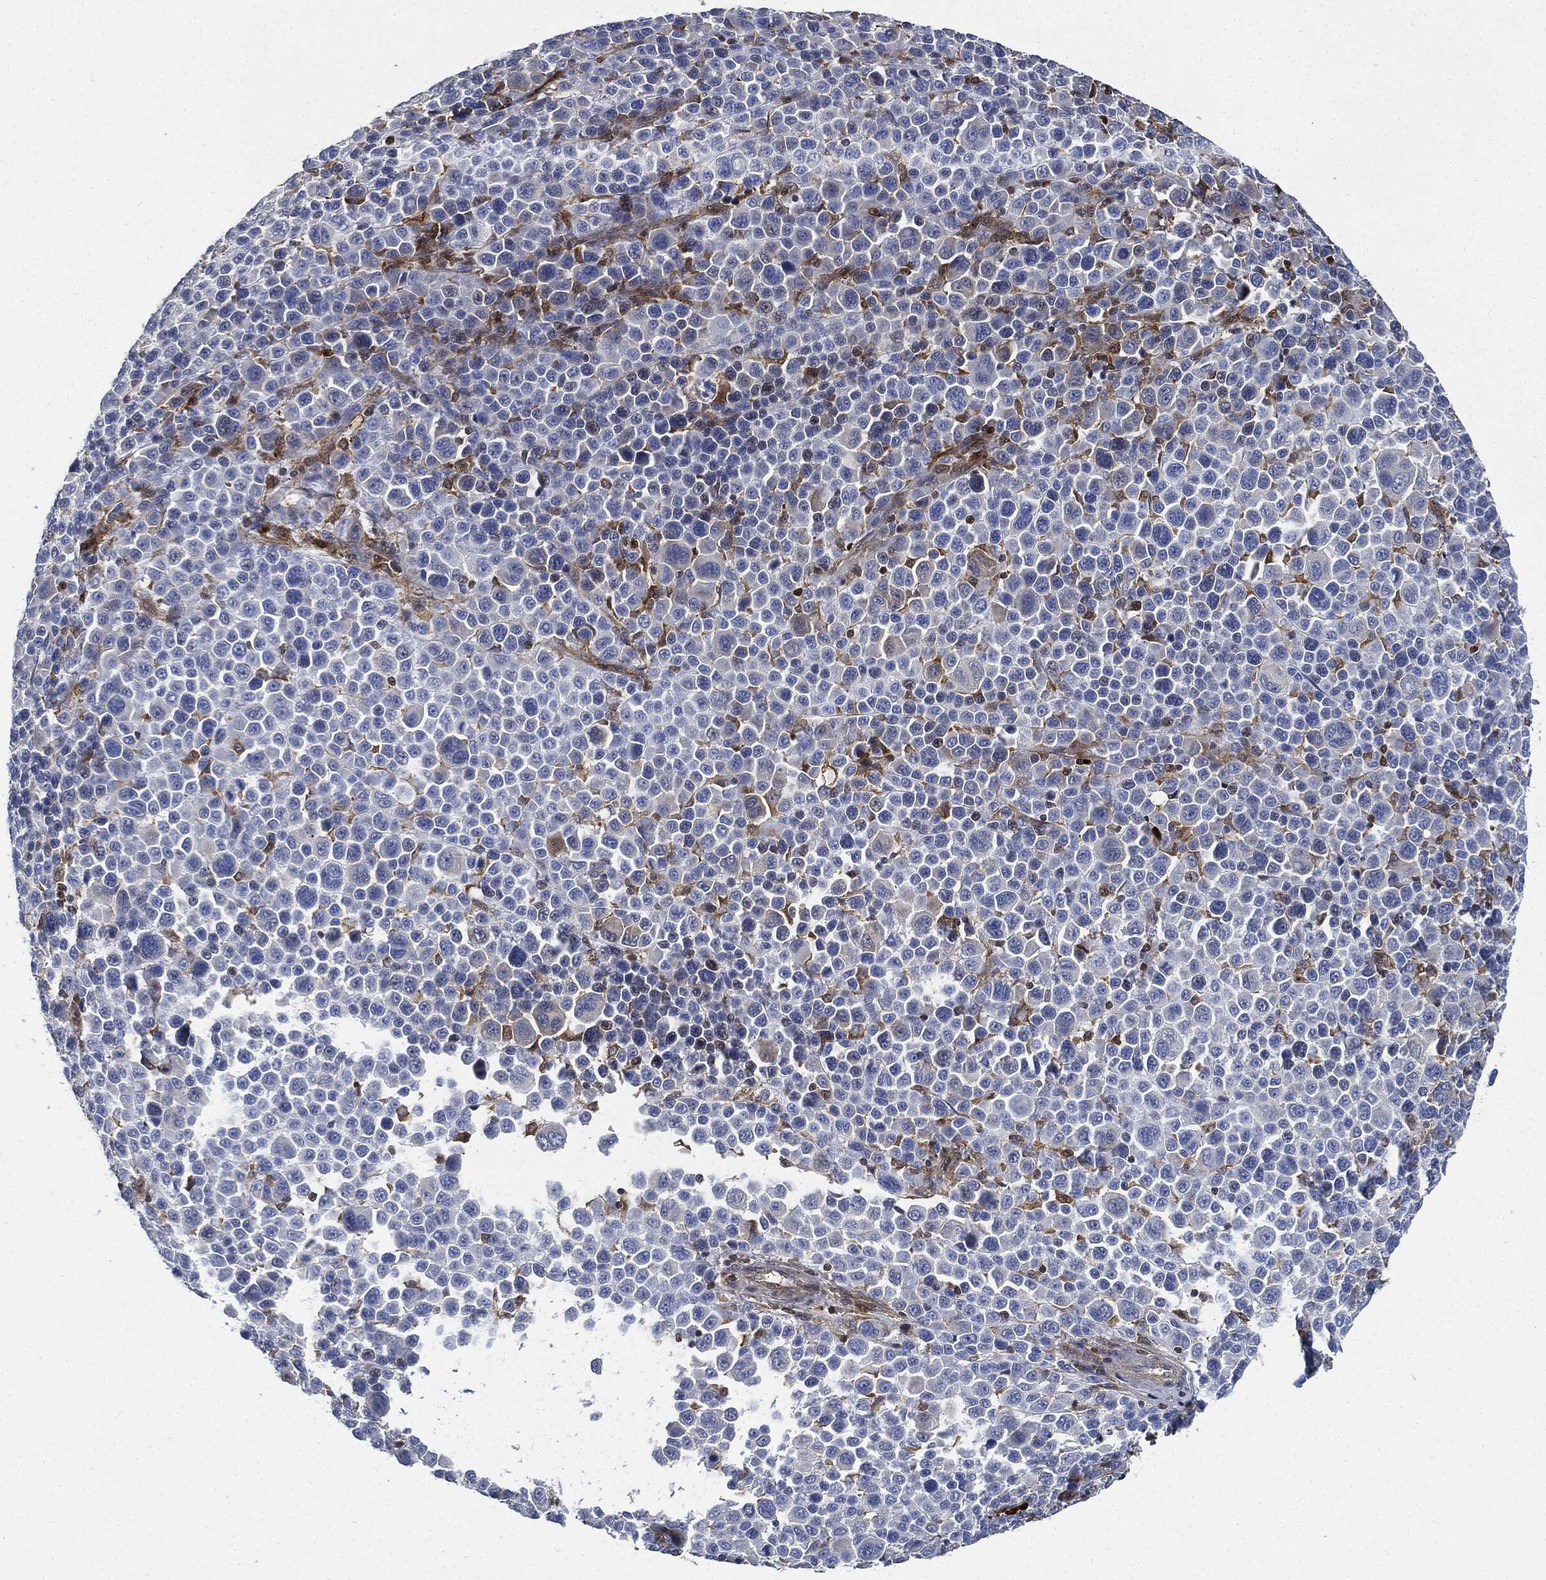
{"staining": {"intensity": "negative", "quantity": "none", "location": "none"}, "tissue": "melanoma", "cell_type": "Tumor cells", "image_type": "cancer", "snomed": [{"axis": "morphology", "description": "Malignant melanoma, NOS"}, {"axis": "topography", "description": "Skin"}], "caption": "This is an IHC histopathology image of human malignant melanoma. There is no positivity in tumor cells.", "gene": "PRDX2", "patient": {"sex": "female", "age": 57}}